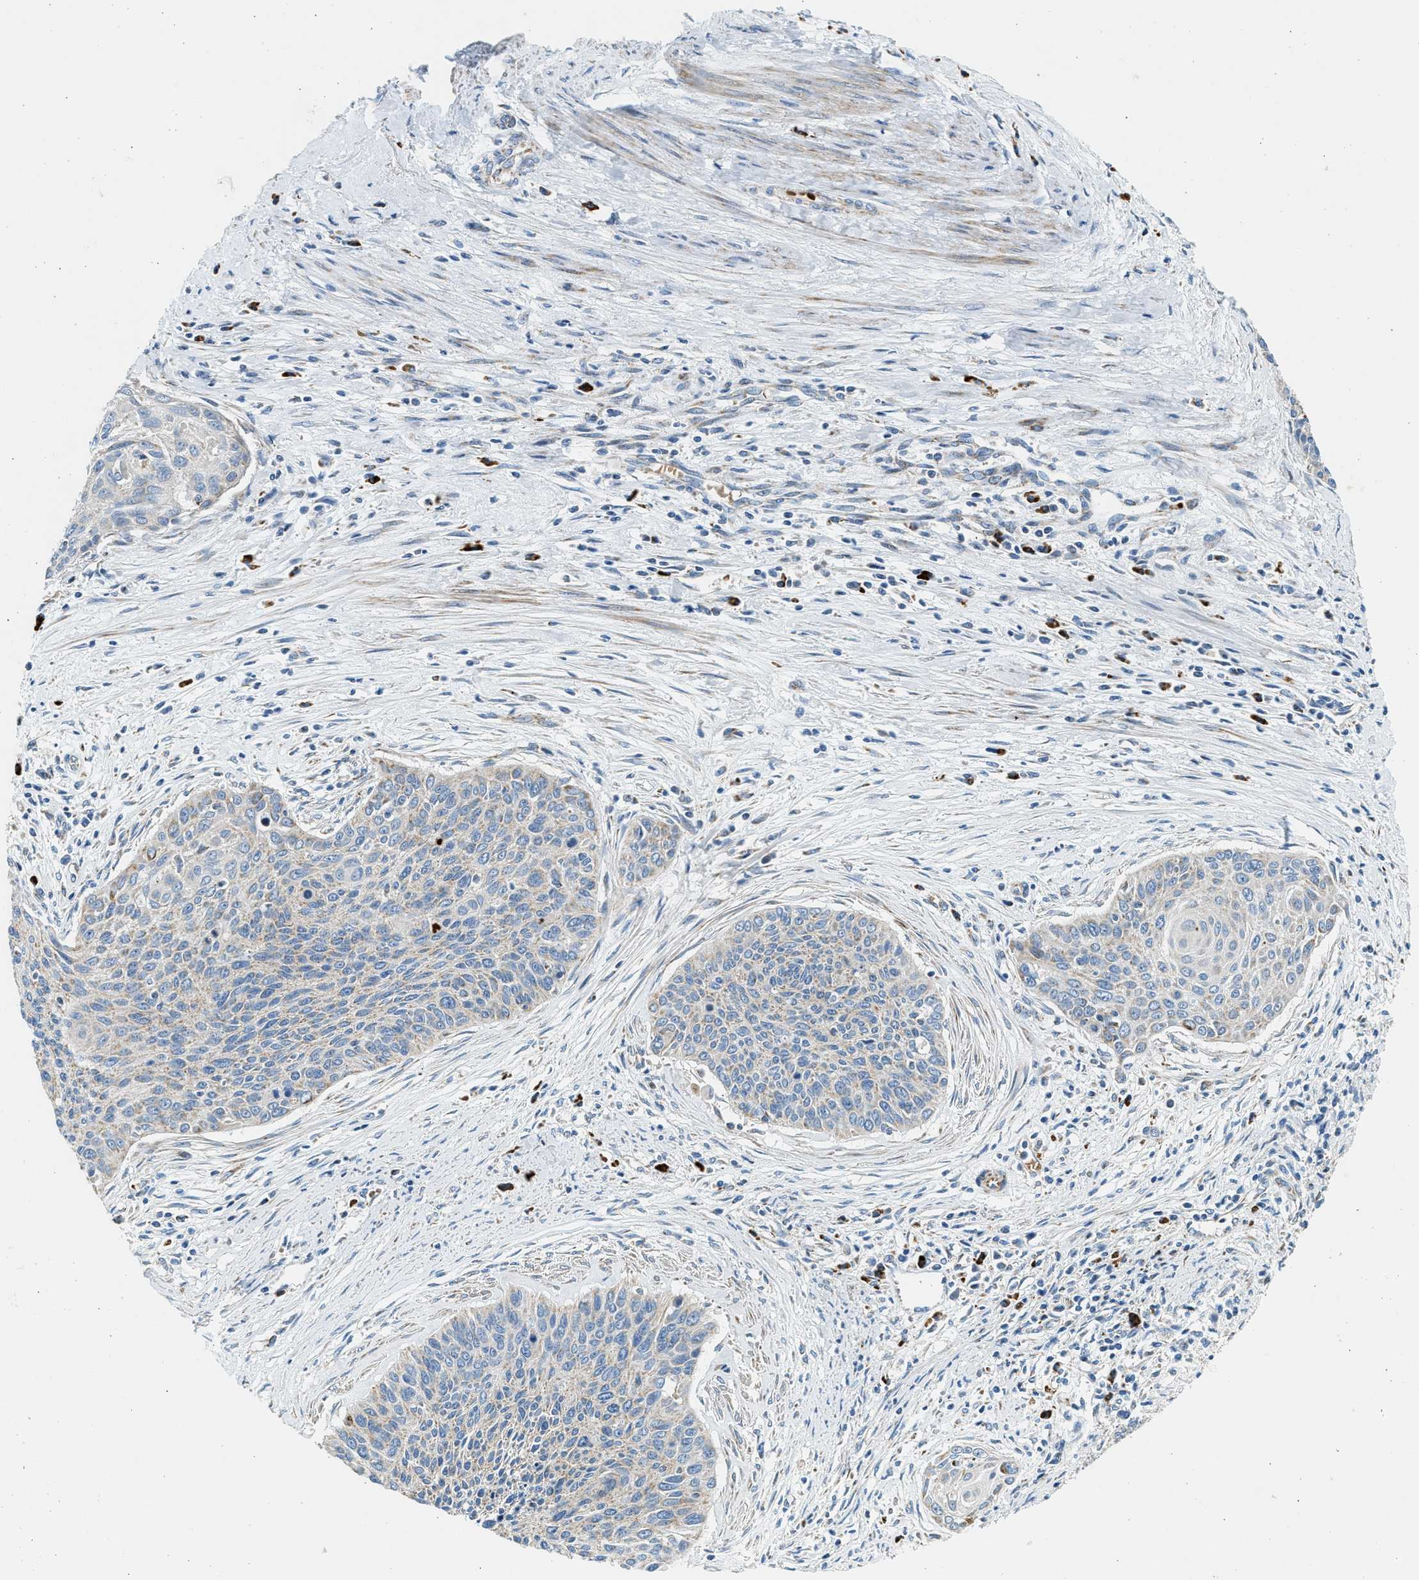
{"staining": {"intensity": "negative", "quantity": "none", "location": "none"}, "tissue": "cervical cancer", "cell_type": "Tumor cells", "image_type": "cancer", "snomed": [{"axis": "morphology", "description": "Squamous cell carcinoma, NOS"}, {"axis": "topography", "description": "Cervix"}], "caption": "A high-resolution photomicrograph shows immunohistochemistry staining of cervical cancer, which reveals no significant expression in tumor cells.", "gene": "KCNMB3", "patient": {"sex": "female", "age": 55}}